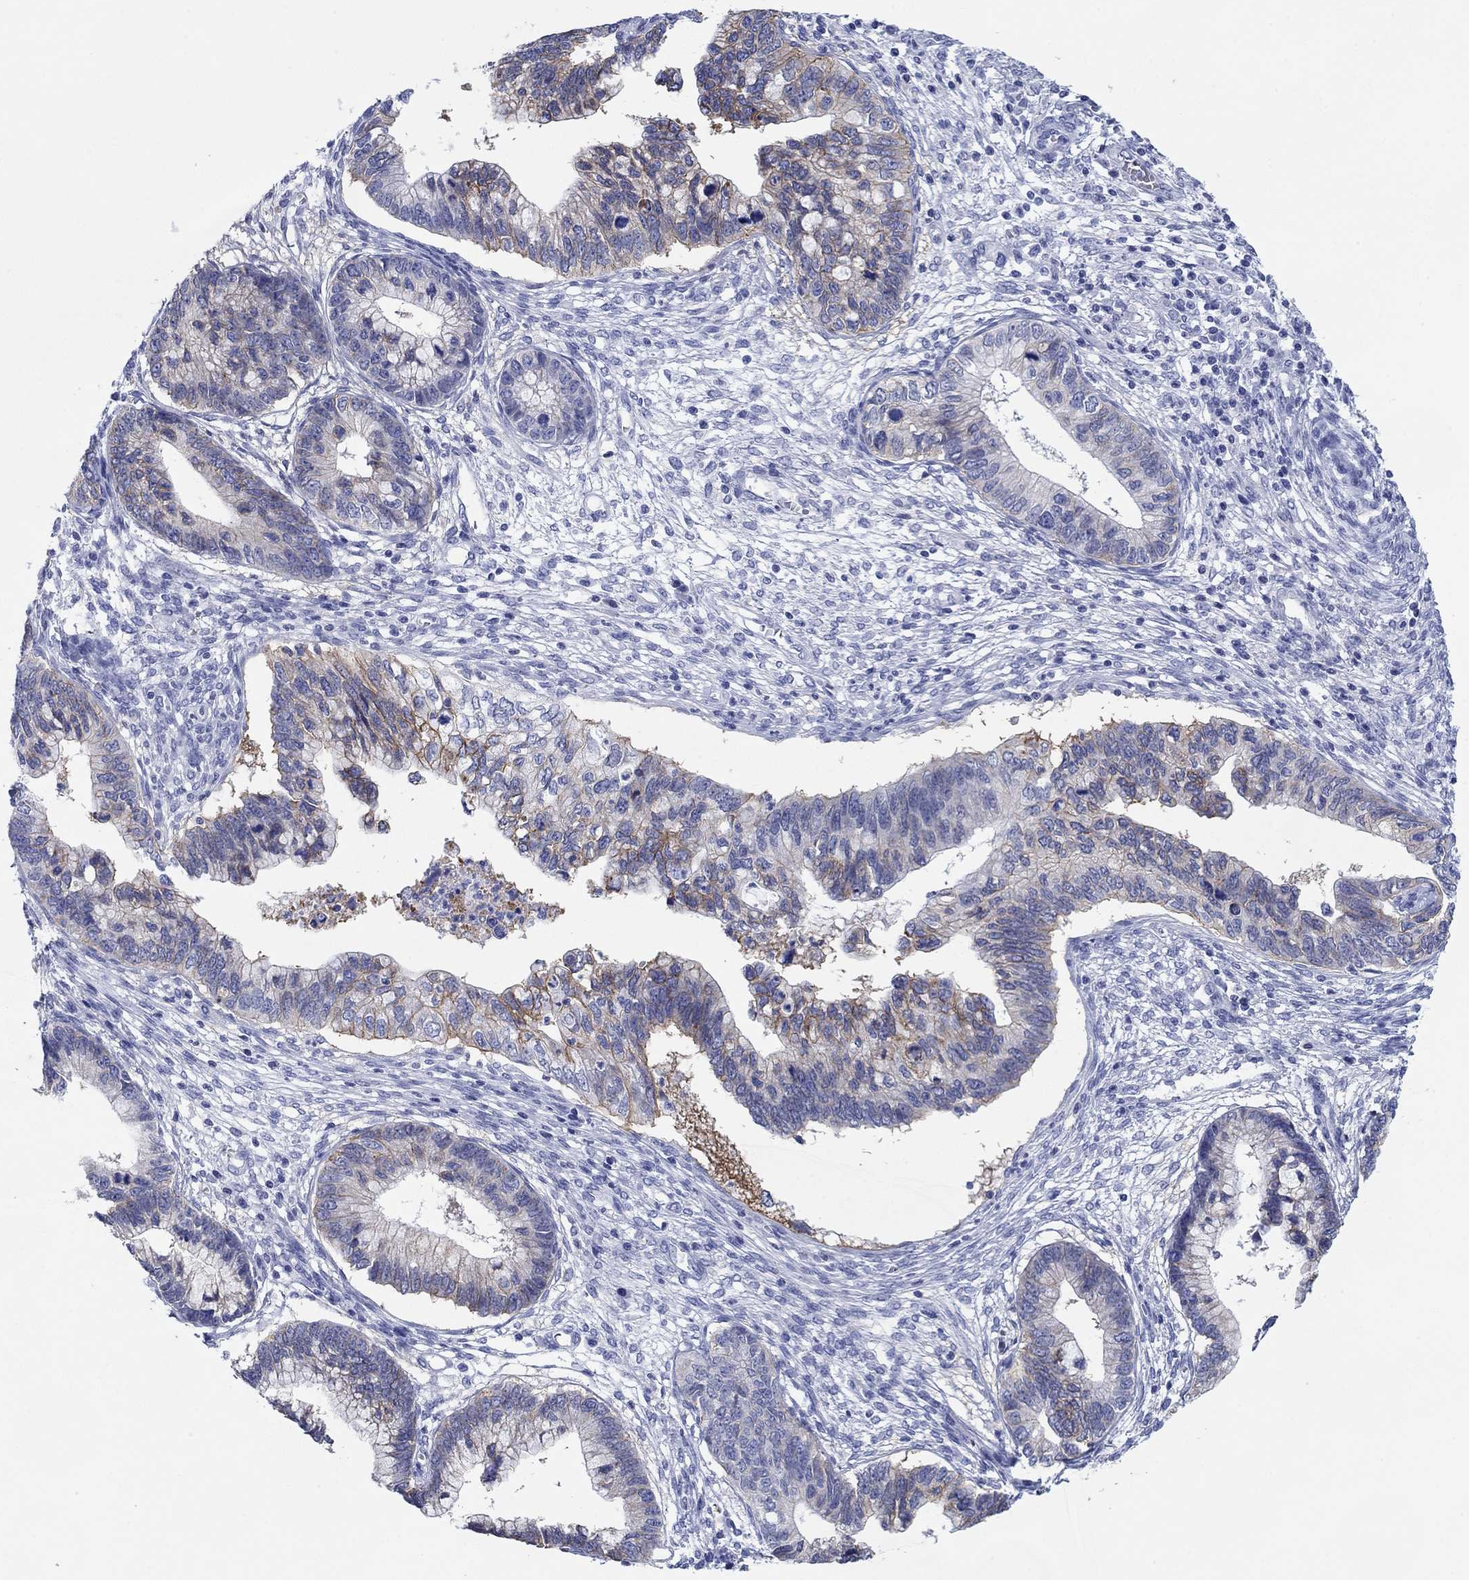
{"staining": {"intensity": "moderate", "quantity": "<25%", "location": "cytoplasmic/membranous"}, "tissue": "cervical cancer", "cell_type": "Tumor cells", "image_type": "cancer", "snomed": [{"axis": "morphology", "description": "Adenocarcinoma, NOS"}, {"axis": "topography", "description": "Cervix"}], "caption": "DAB (3,3'-diaminobenzidine) immunohistochemical staining of cervical cancer demonstrates moderate cytoplasmic/membranous protein expression in about <25% of tumor cells. The staining was performed using DAB (3,3'-diaminobenzidine), with brown indicating positive protein expression. Nuclei are stained blue with hematoxylin.", "gene": "ATP1B1", "patient": {"sex": "female", "age": 44}}